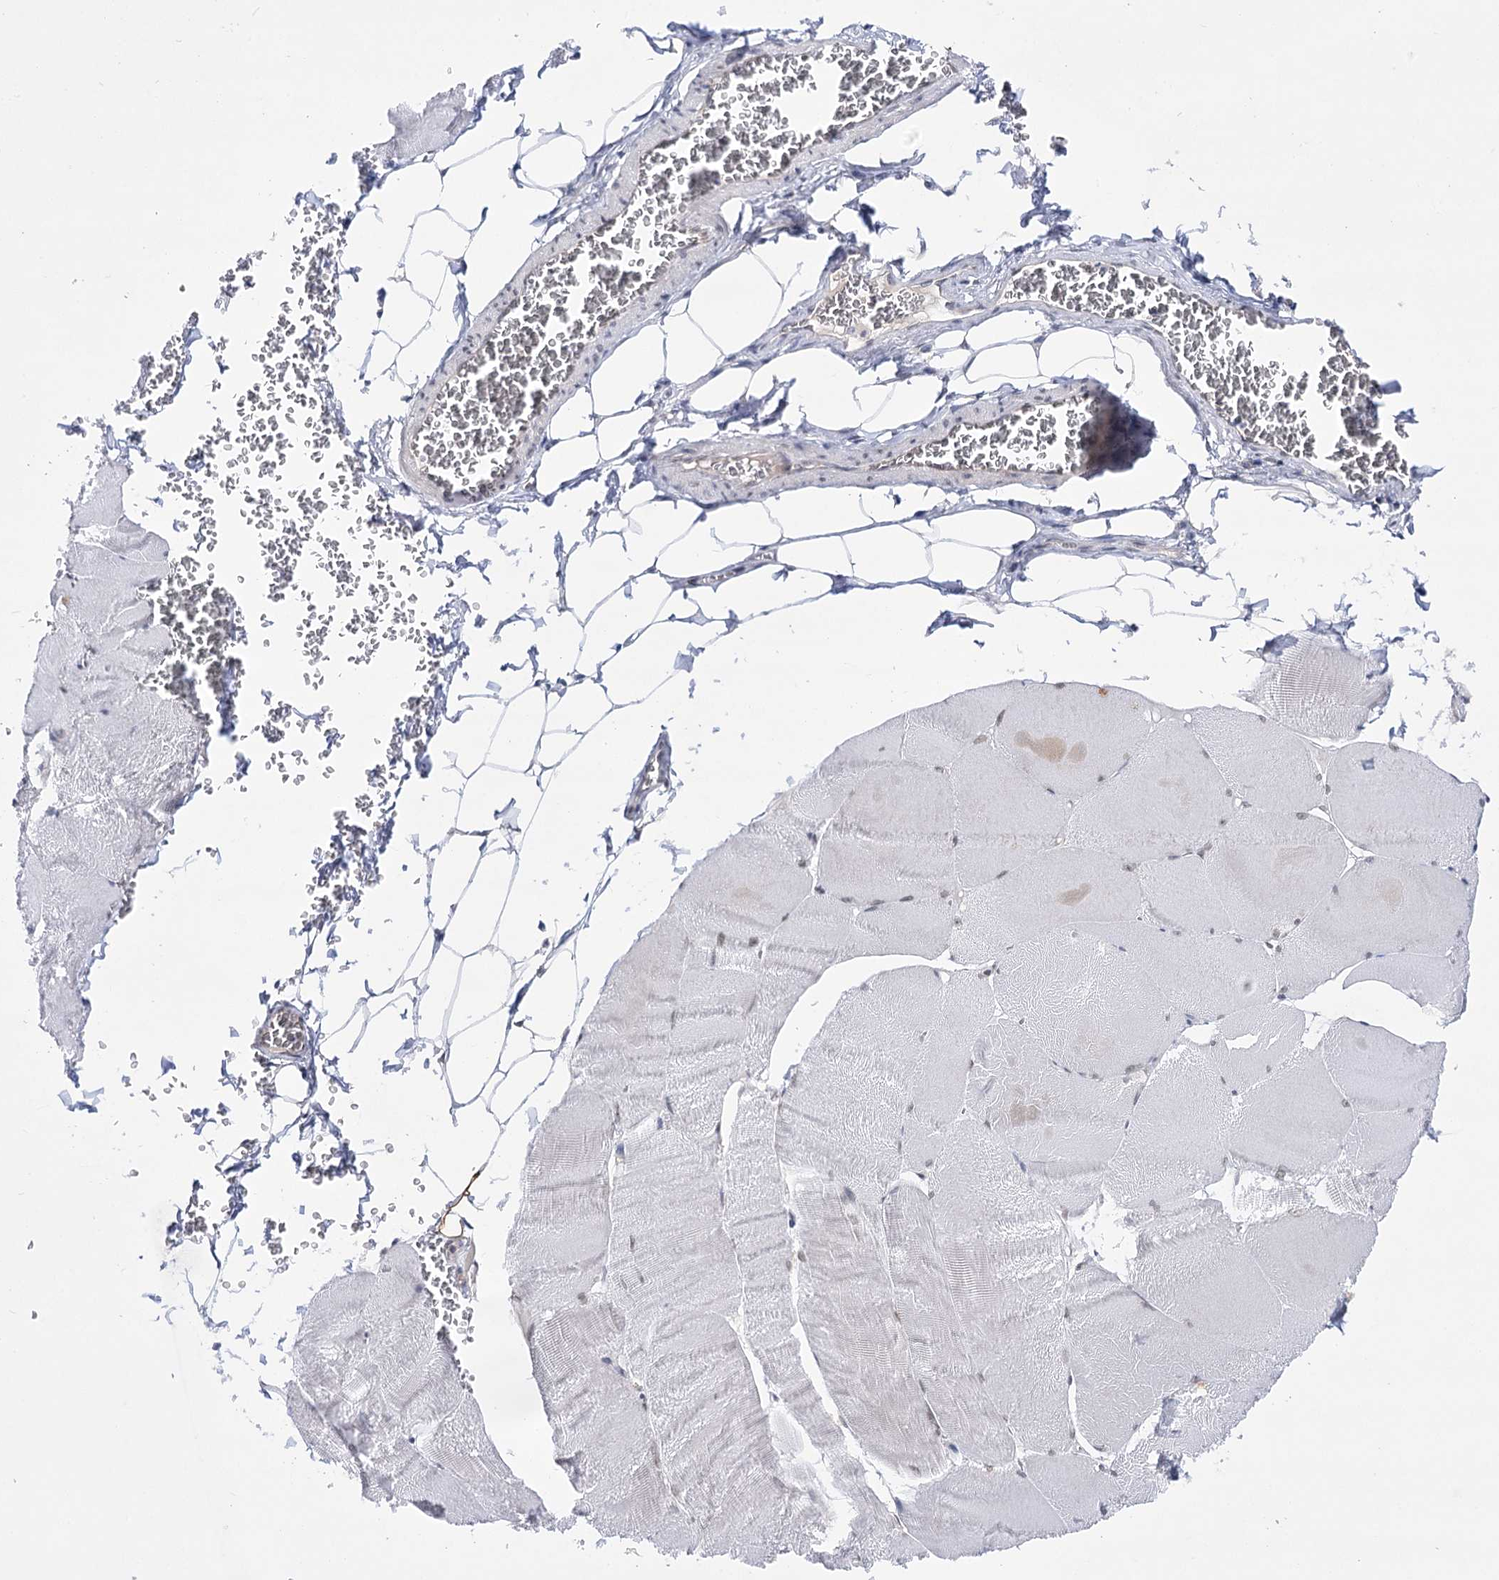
{"staining": {"intensity": "negative", "quantity": "none", "location": "none"}, "tissue": "skeletal muscle", "cell_type": "Myocytes", "image_type": "normal", "snomed": [{"axis": "morphology", "description": "Normal tissue, NOS"}, {"axis": "morphology", "description": "Basal cell carcinoma"}, {"axis": "topography", "description": "Skeletal muscle"}], "caption": "High magnification brightfield microscopy of unremarkable skeletal muscle stained with DAB (brown) and counterstained with hematoxylin (blue): myocytes show no significant positivity.", "gene": "ATP10B", "patient": {"sex": "female", "age": 64}}